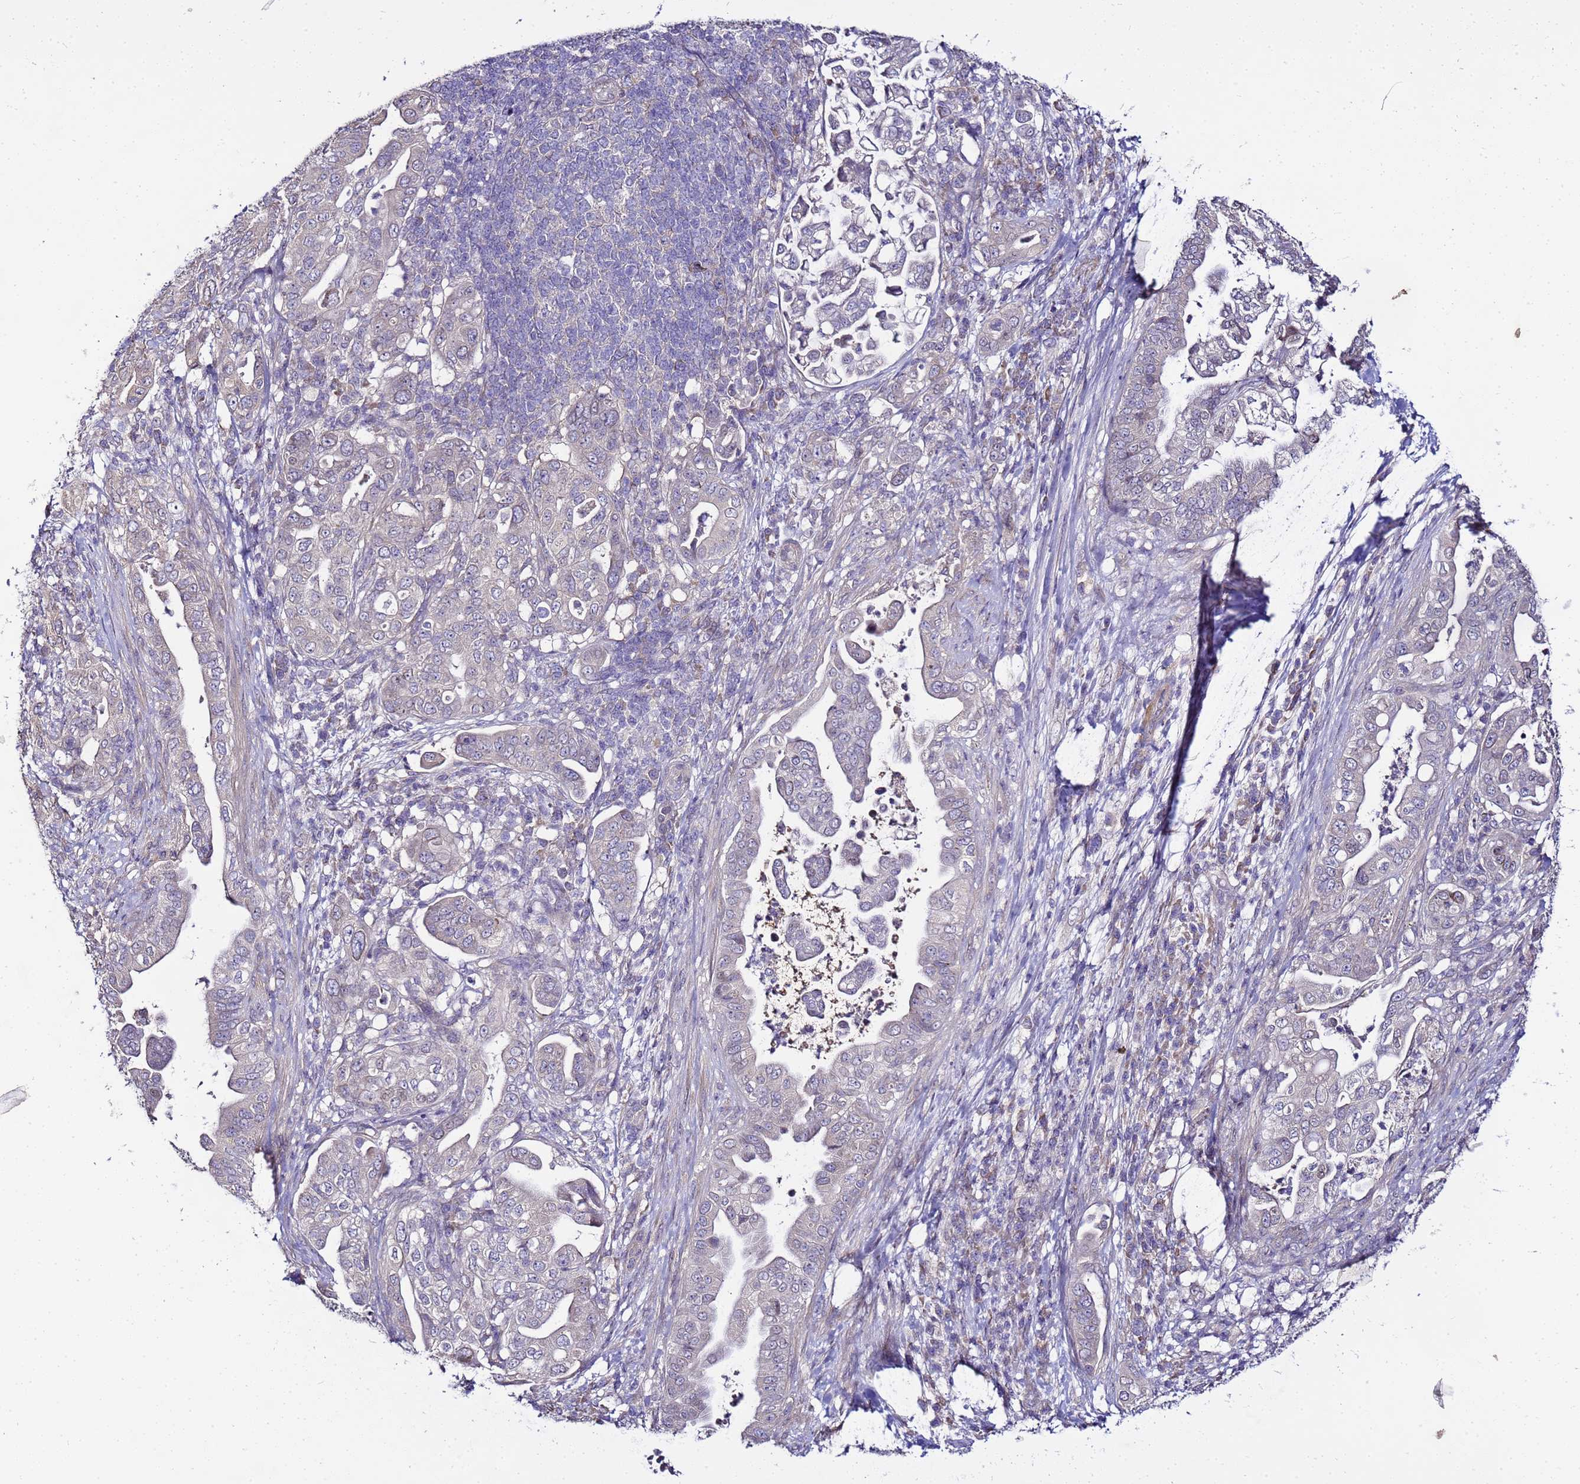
{"staining": {"intensity": "moderate", "quantity": "<25%", "location": "cytoplasmic/membranous,nuclear"}, "tissue": "pancreatic cancer", "cell_type": "Tumor cells", "image_type": "cancer", "snomed": [{"axis": "morphology", "description": "Normal tissue, NOS"}, {"axis": "morphology", "description": "Adenocarcinoma, NOS"}, {"axis": "topography", "description": "Lymph node"}, {"axis": "topography", "description": "Pancreas"}], "caption": "Protein staining displays moderate cytoplasmic/membranous and nuclear positivity in about <25% of tumor cells in pancreatic adenocarcinoma.", "gene": "FAM166B", "patient": {"sex": "female", "age": 67}}